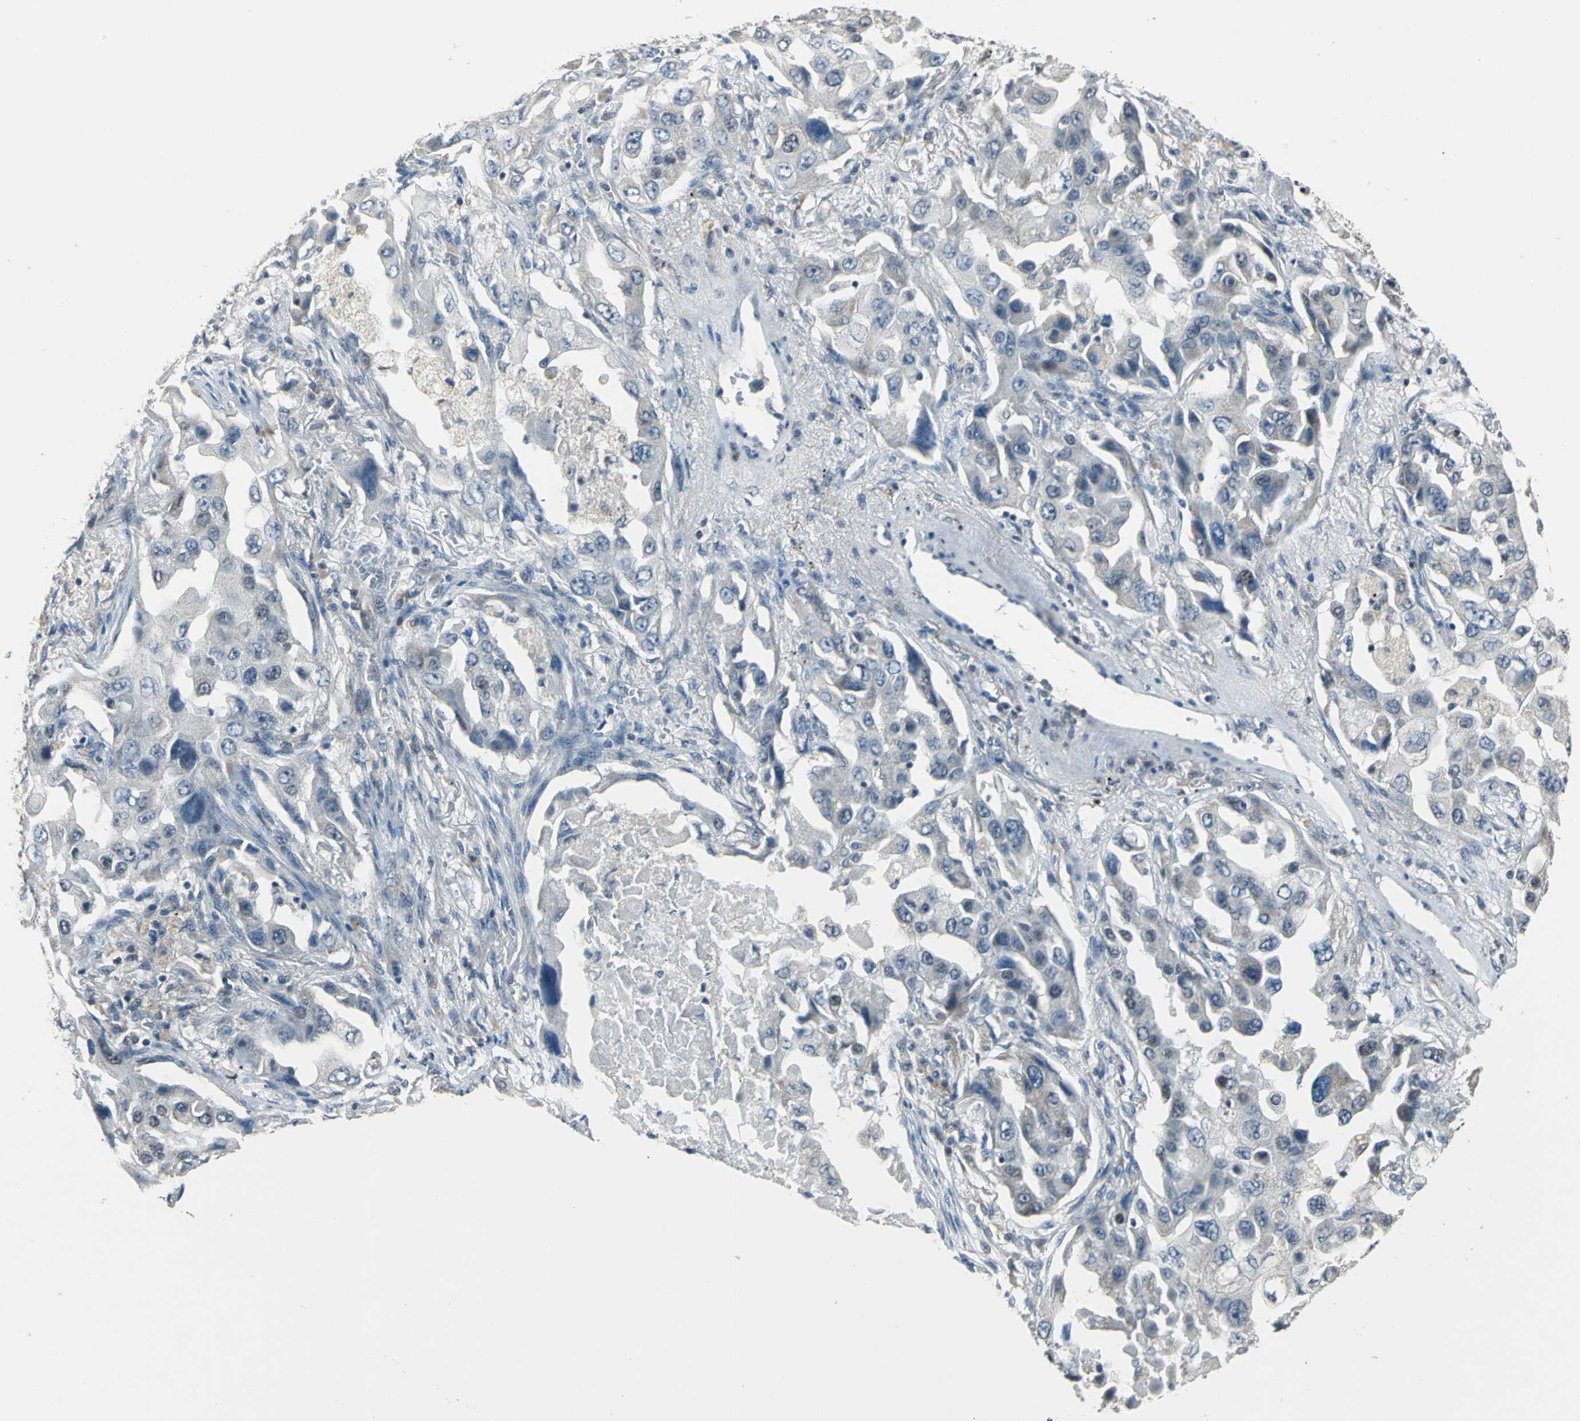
{"staining": {"intensity": "weak", "quantity": "<25%", "location": "cytoplasmic/membranous"}, "tissue": "lung cancer", "cell_type": "Tumor cells", "image_type": "cancer", "snomed": [{"axis": "morphology", "description": "Adenocarcinoma, NOS"}, {"axis": "topography", "description": "Lung"}], "caption": "Immunohistochemical staining of lung cancer (adenocarcinoma) displays no significant staining in tumor cells. (DAB (3,3'-diaminobenzidine) IHC with hematoxylin counter stain).", "gene": "JADE3", "patient": {"sex": "female", "age": 65}}